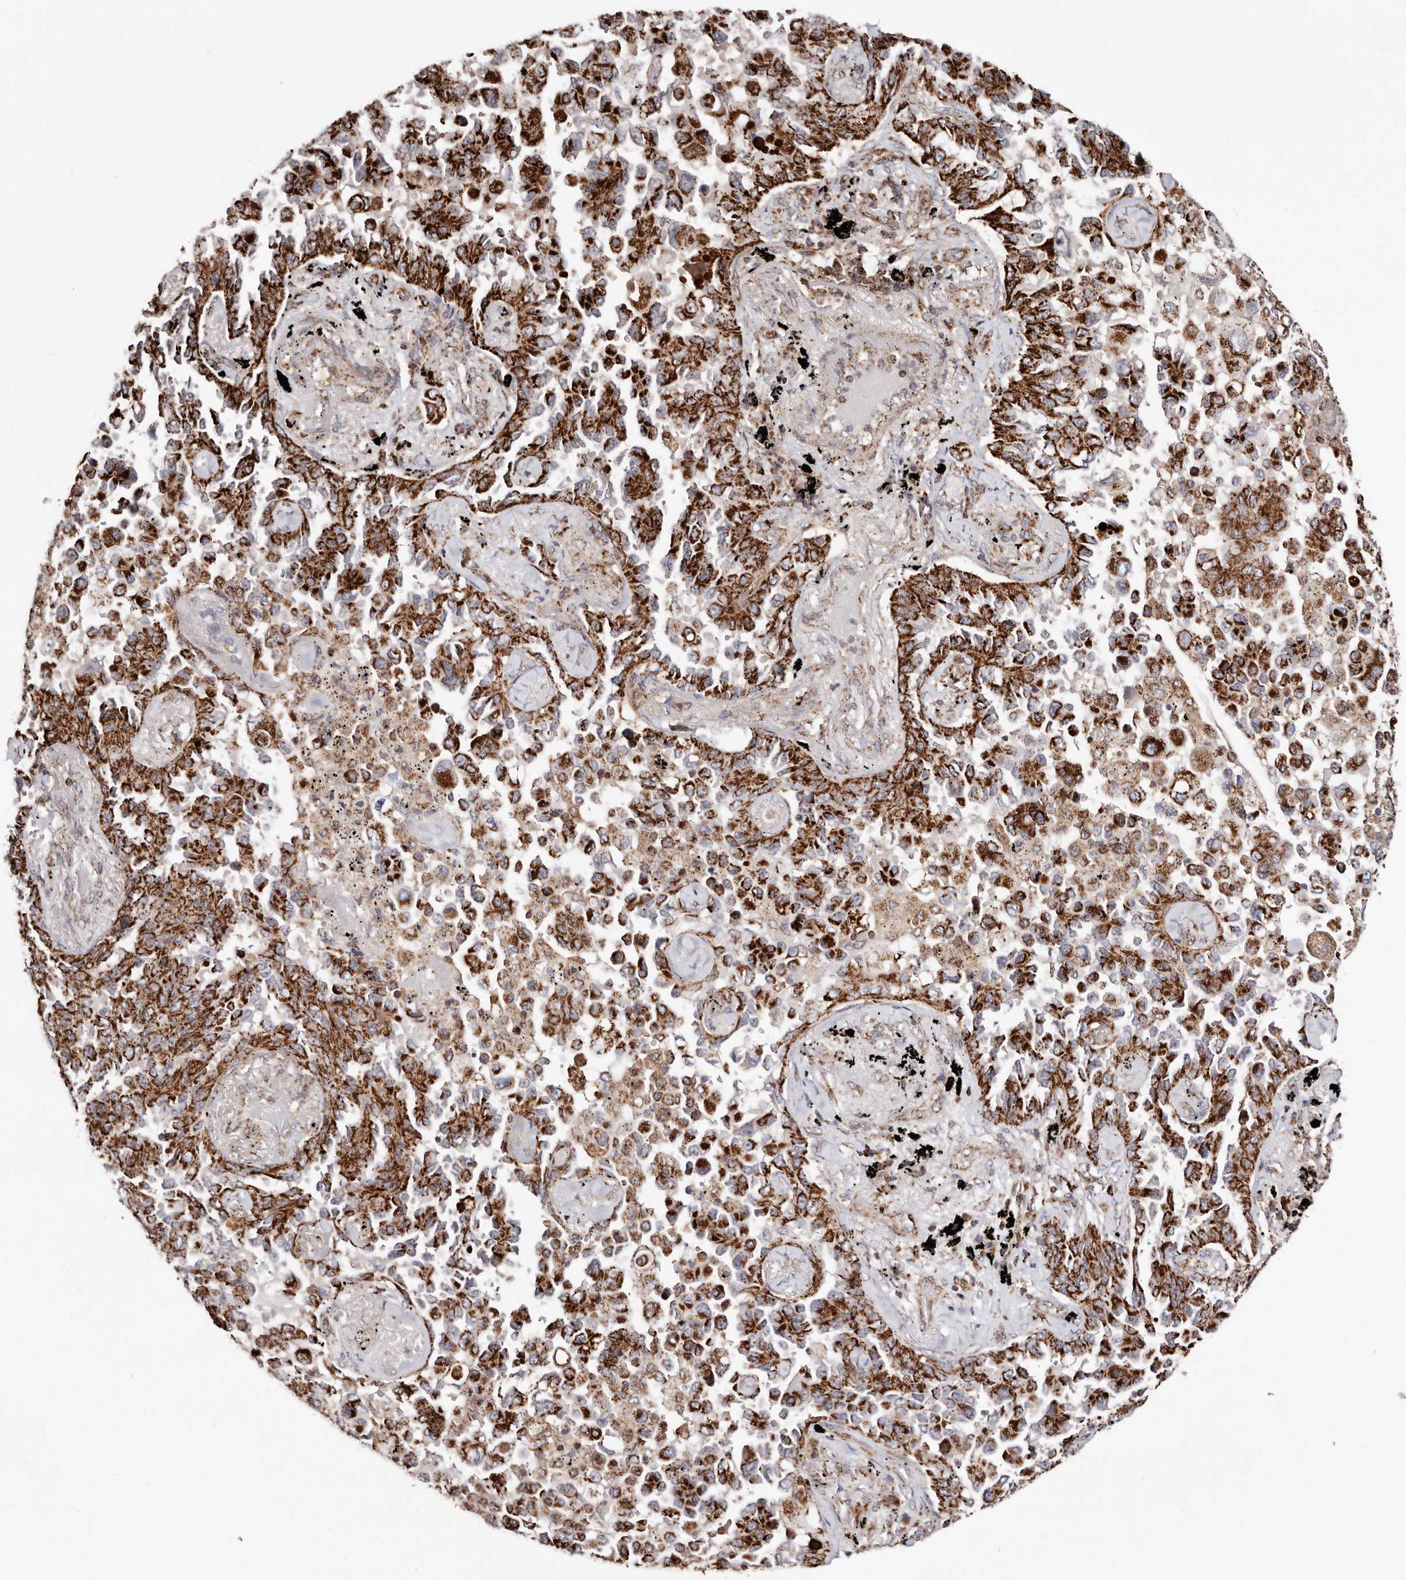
{"staining": {"intensity": "strong", "quantity": ">75%", "location": "cytoplasmic/membranous"}, "tissue": "lung cancer", "cell_type": "Tumor cells", "image_type": "cancer", "snomed": [{"axis": "morphology", "description": "Adenocarcinoma, NOS"}, {"axis": "topography", "description": "Lung"}], "caption": "Tumor cells reveal strong cytoplasmic/membranous staining in about >75% of cells in lung cancer (adenocarcinoma).", "gene": "PRKACB", "patient": {"sex": "female", "age": 67}}